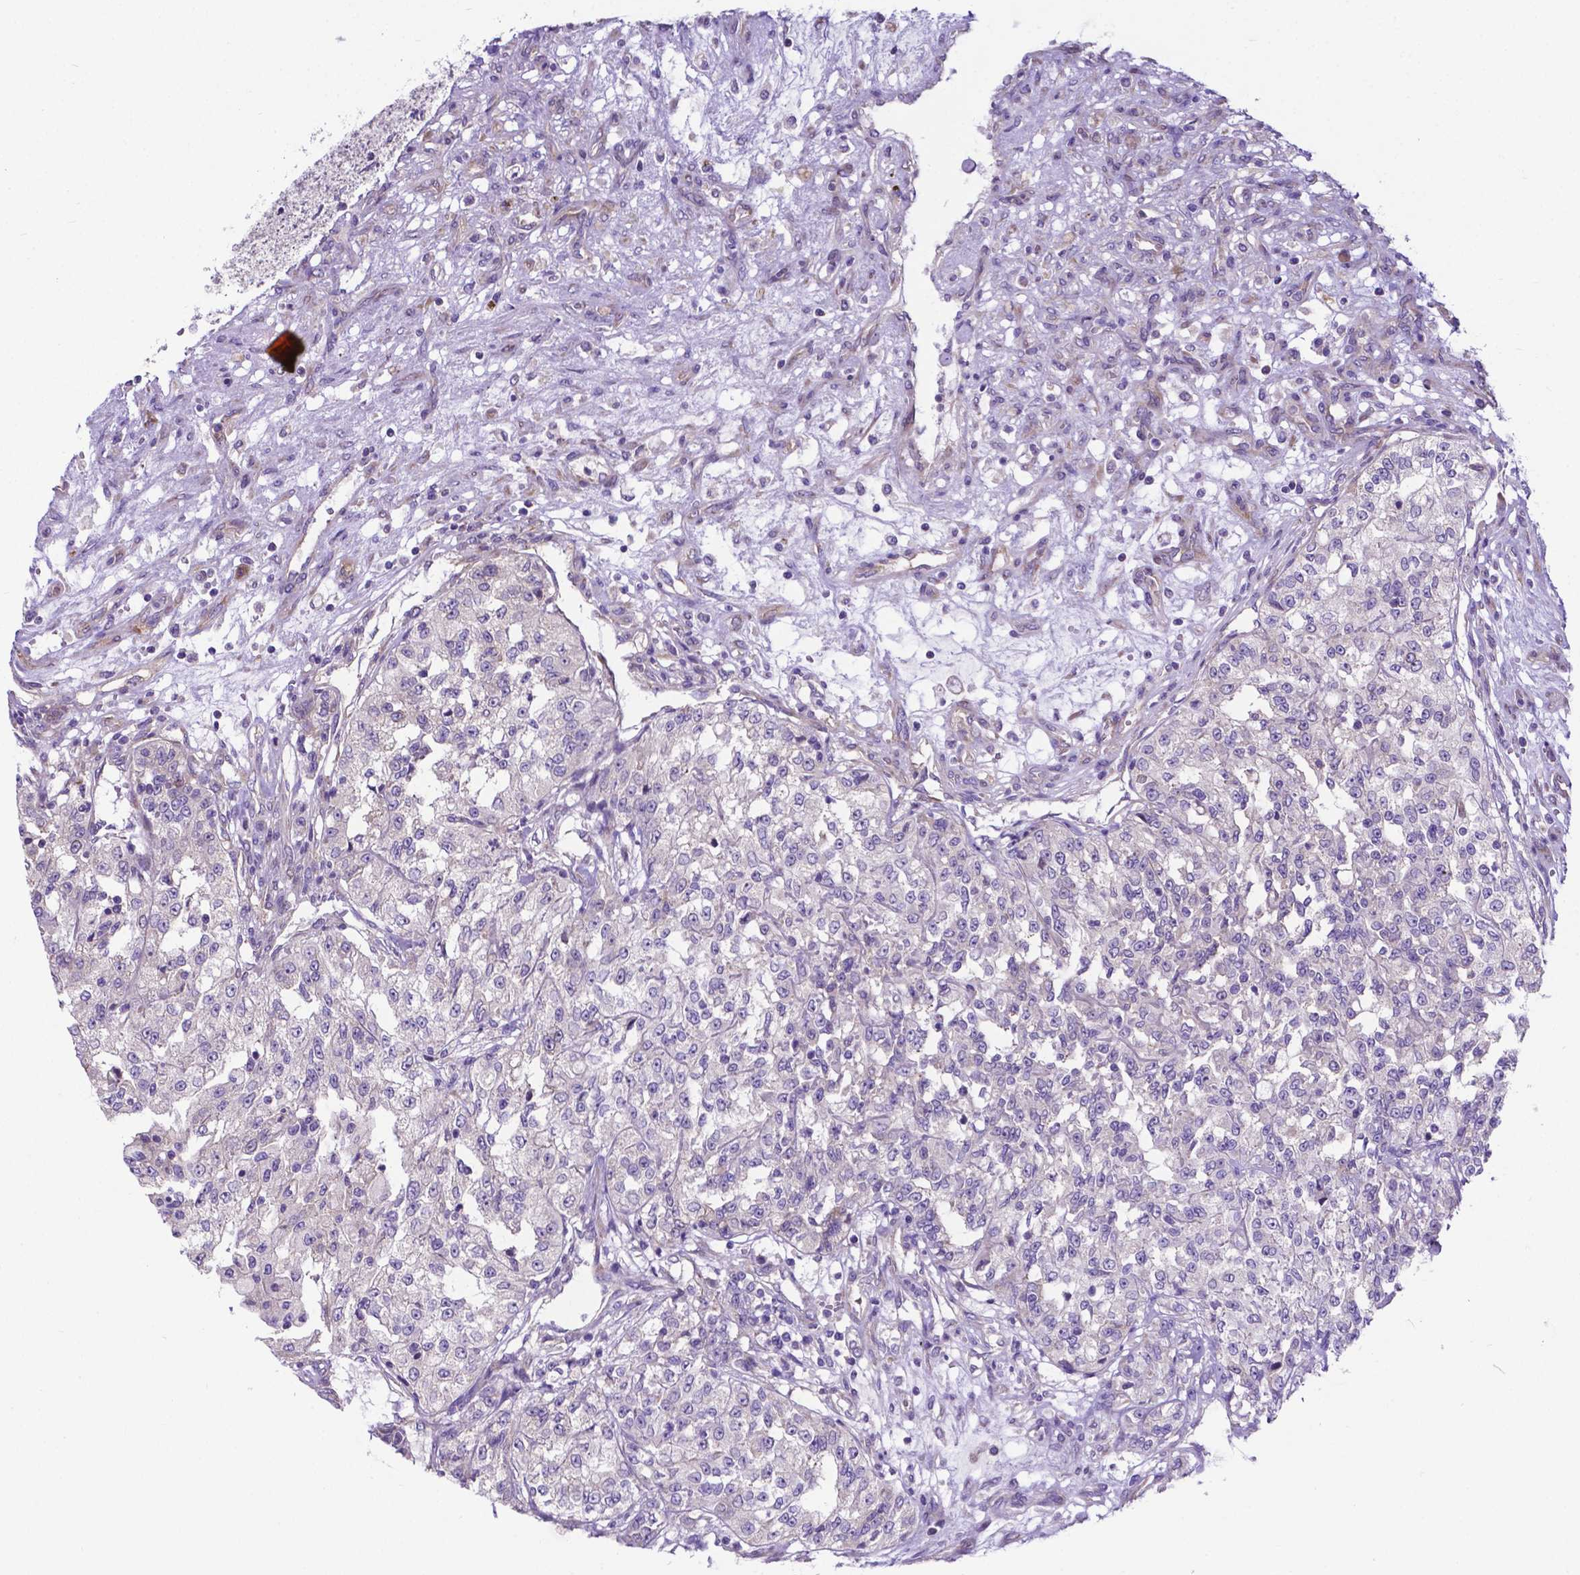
{"staining": {"intensity": "negative", "quantity": "none", "location": "none"}, "tissue": "renal cancer", "cell_type": "Tumor cells", "image_type": "cancer", "snomed": [{"axis": "morphology", "description": "Adenocarcinoma, NOS"}, {"axis": "topography", "description": "Kidney"}], "caption": "Renal cancer was stained to show a protein in brown. There is no significant staining in tumor cells.", "gene": "RPL6", "patient": {"sex": "female", "age": 63}}